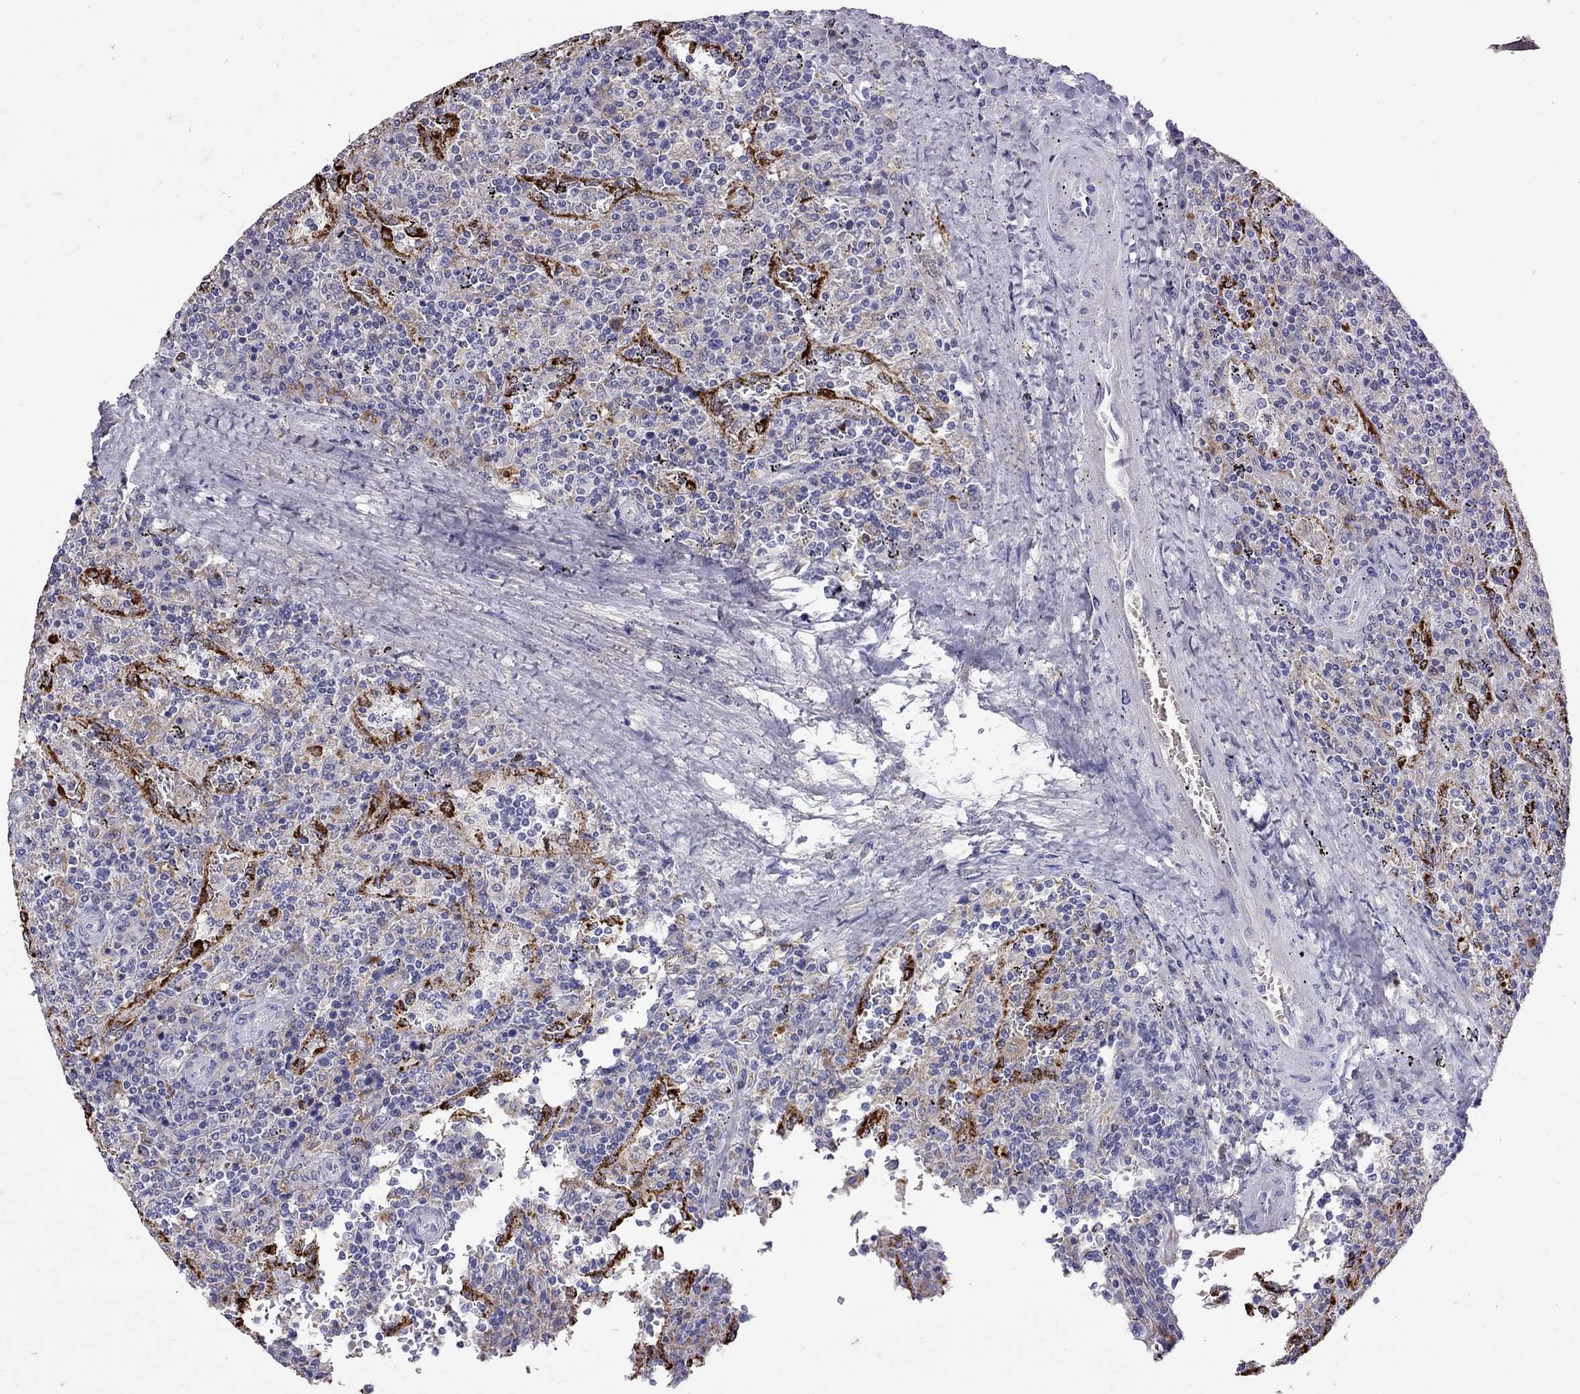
{"staining": {"intensity": "negative", "quantity": "none", "location": "none"}, "tissue": "lymphoma", "cell_type": "Tumor cells", "image_type": "cancer", "snomed": [{"axis": "morphology", "description": "Malignant lymphoma, non-Hodgkin's type, Low grade"}, {"axis": "topography", "description": "Spleen"}], "caption": "Immunohistochemistry (IHC) of lymphoma exhibits no positivity in tumor cells. (Immunohistochemistry (IHC), brightfield microscopy, high magnification).", "gene": "SERPINA3", "patient": {"sex": "male", "age": 62}}